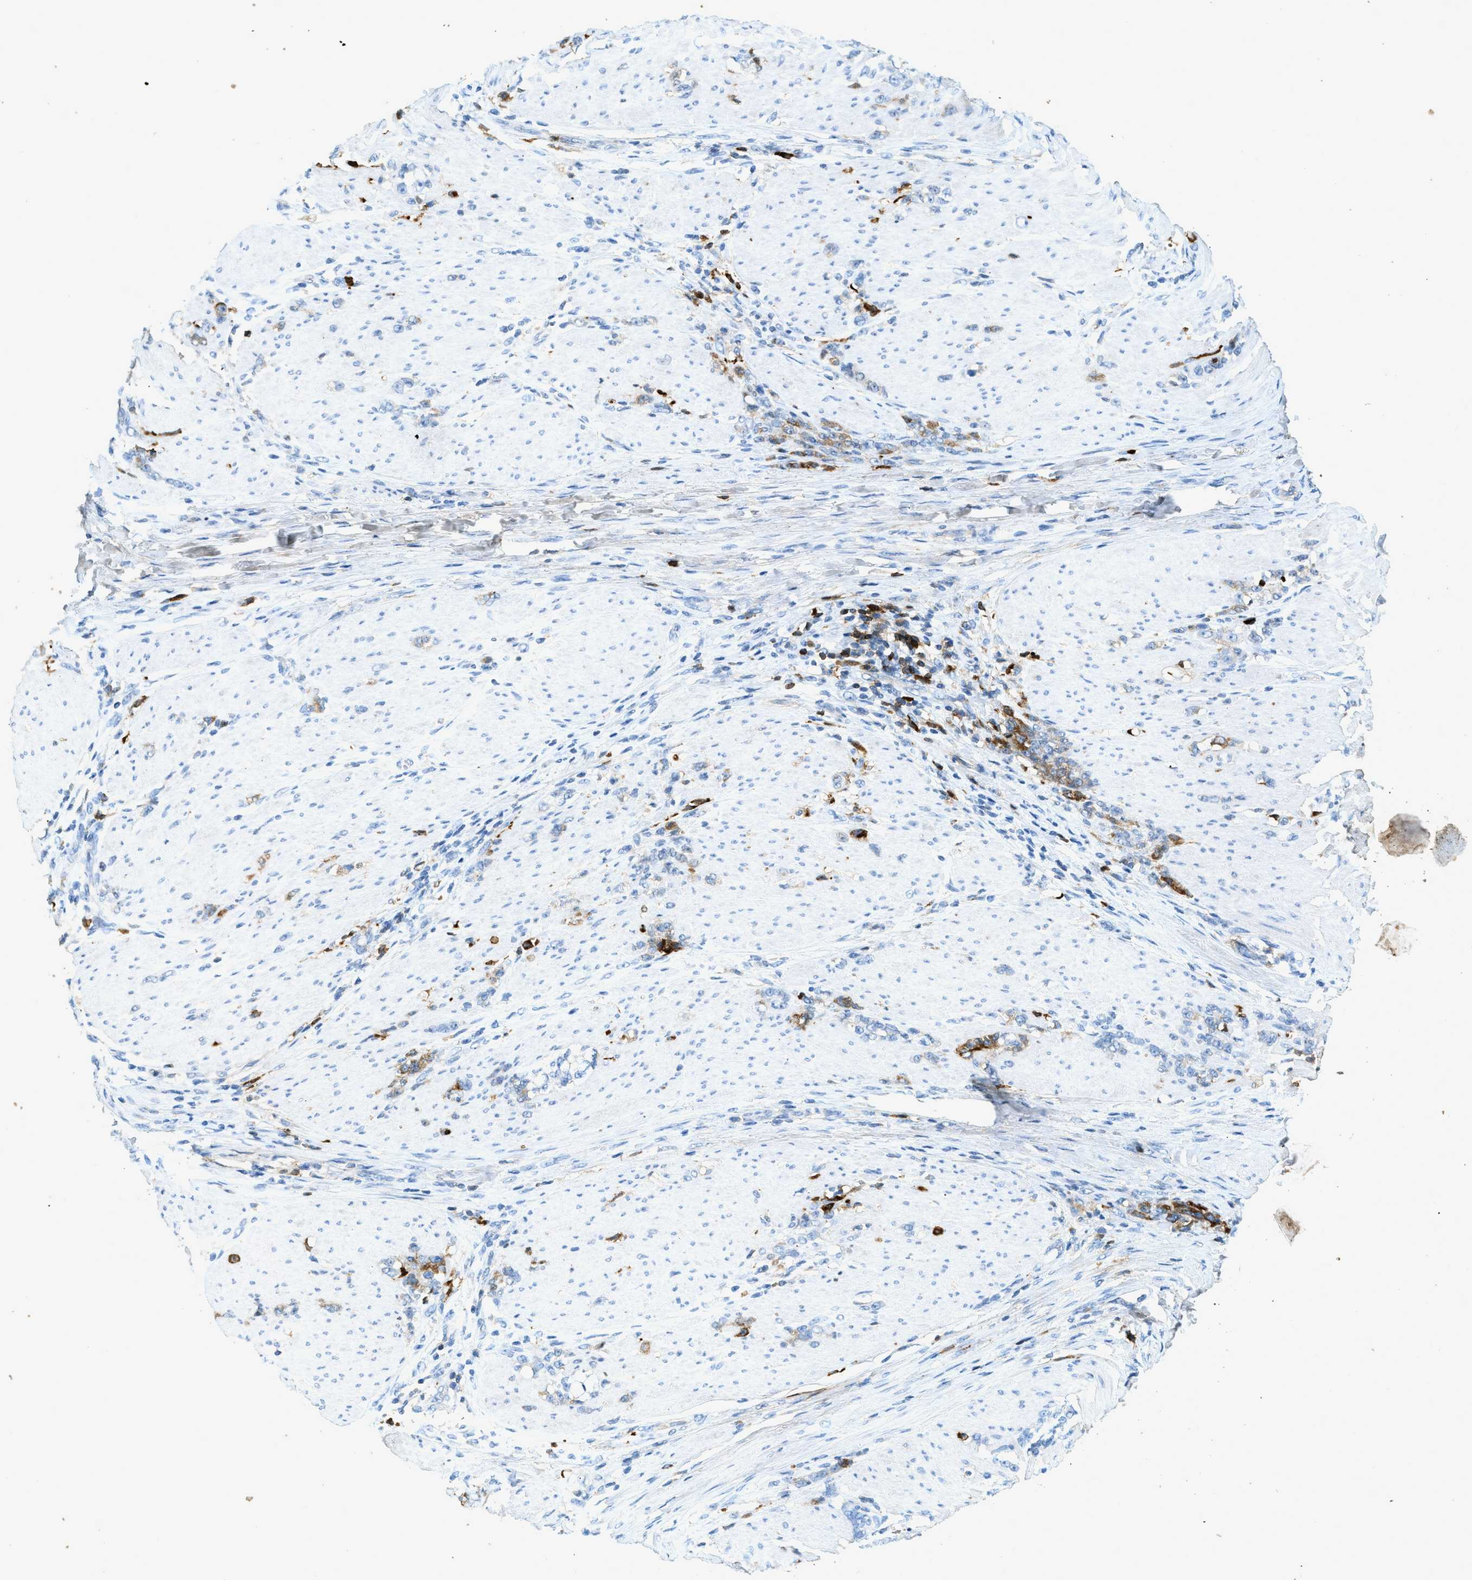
{"staining": {"intensity": "weak", "quantity": "25%-75%", "location": "cytoplasmic/membranous"}, "tissue": "stomach cancer", "cell_type": "Tumor cells", "image_type": "cancer", "snomed": [{"axis": "morphology", "description": "Adenocarcinoma, NOS"}, {"axis": "topography", "description": "Stomach, lower"}], "caption": "Immunohistochemistry (DAB) staining of stomach adenocarcinoma reveals weak cytoplasmic/membranous protein positivity in about 25%-75% of tumor cells.", "gene": "F2", "patient": {"sex": "male", "age": 88}}